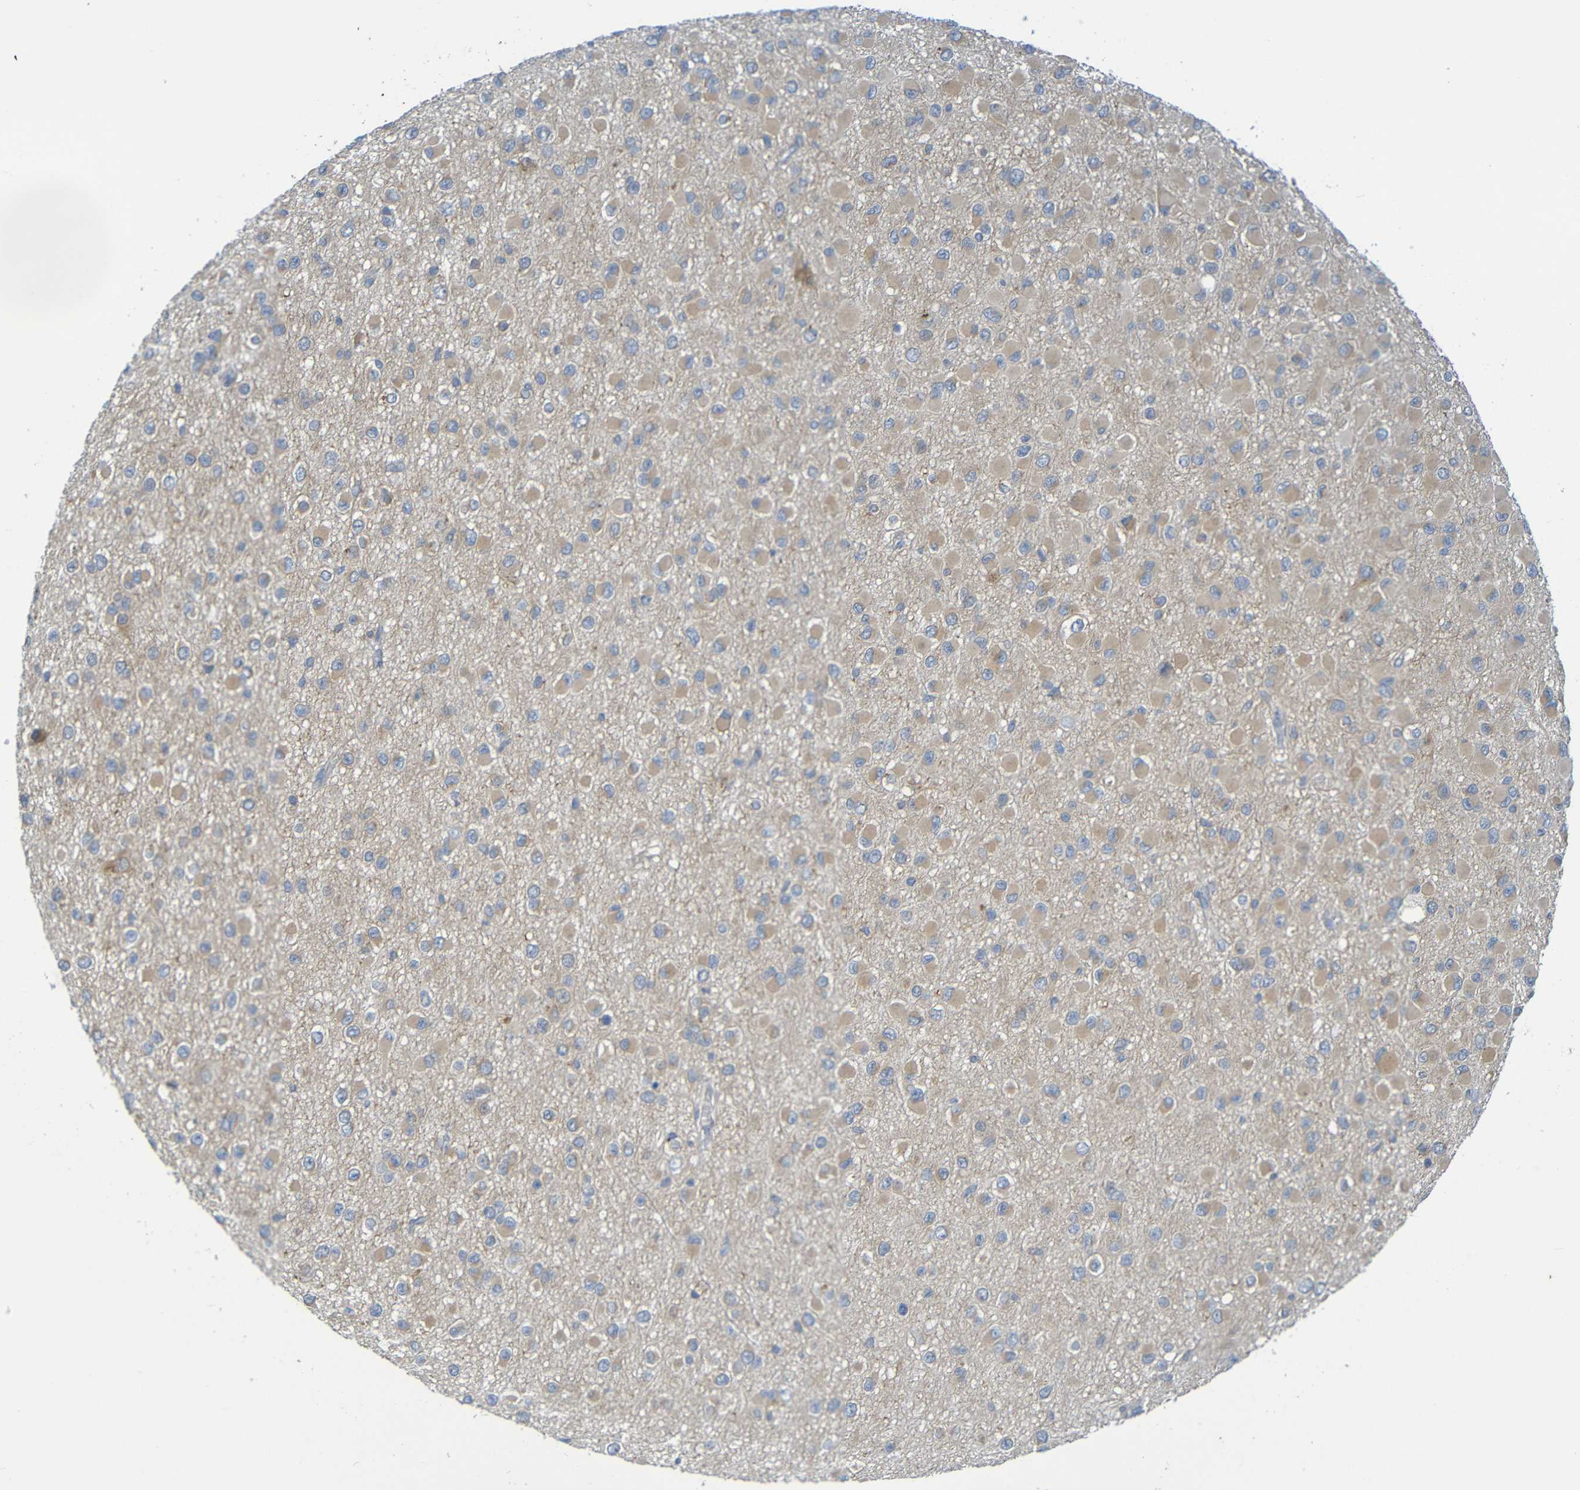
{"staining": {"intensity": "weak", "quantity": ">75%", "location": "cytoplasmic/membranous"}, "tissue": "glioma", "cell_type": "Tumor cells", "image_type": "cancer", "snomed": [{"axis": "morphology", "description": "Glioma, malignant, Low grade"}, {"axis": "topography", "description": "Brain"}], "caption": "Protein staining of low-grade glioma (malignant) tissue demonstrates weak cytoplasmic/membranous expression in about >75% of tumor cells. The staining is performed using DAB brown chromogen to label protein expression. The nuclei are counter-stained blue using hematoxylin.", "gene": "CYP4F2", "patient": {"sex": "male", "age": 42}}